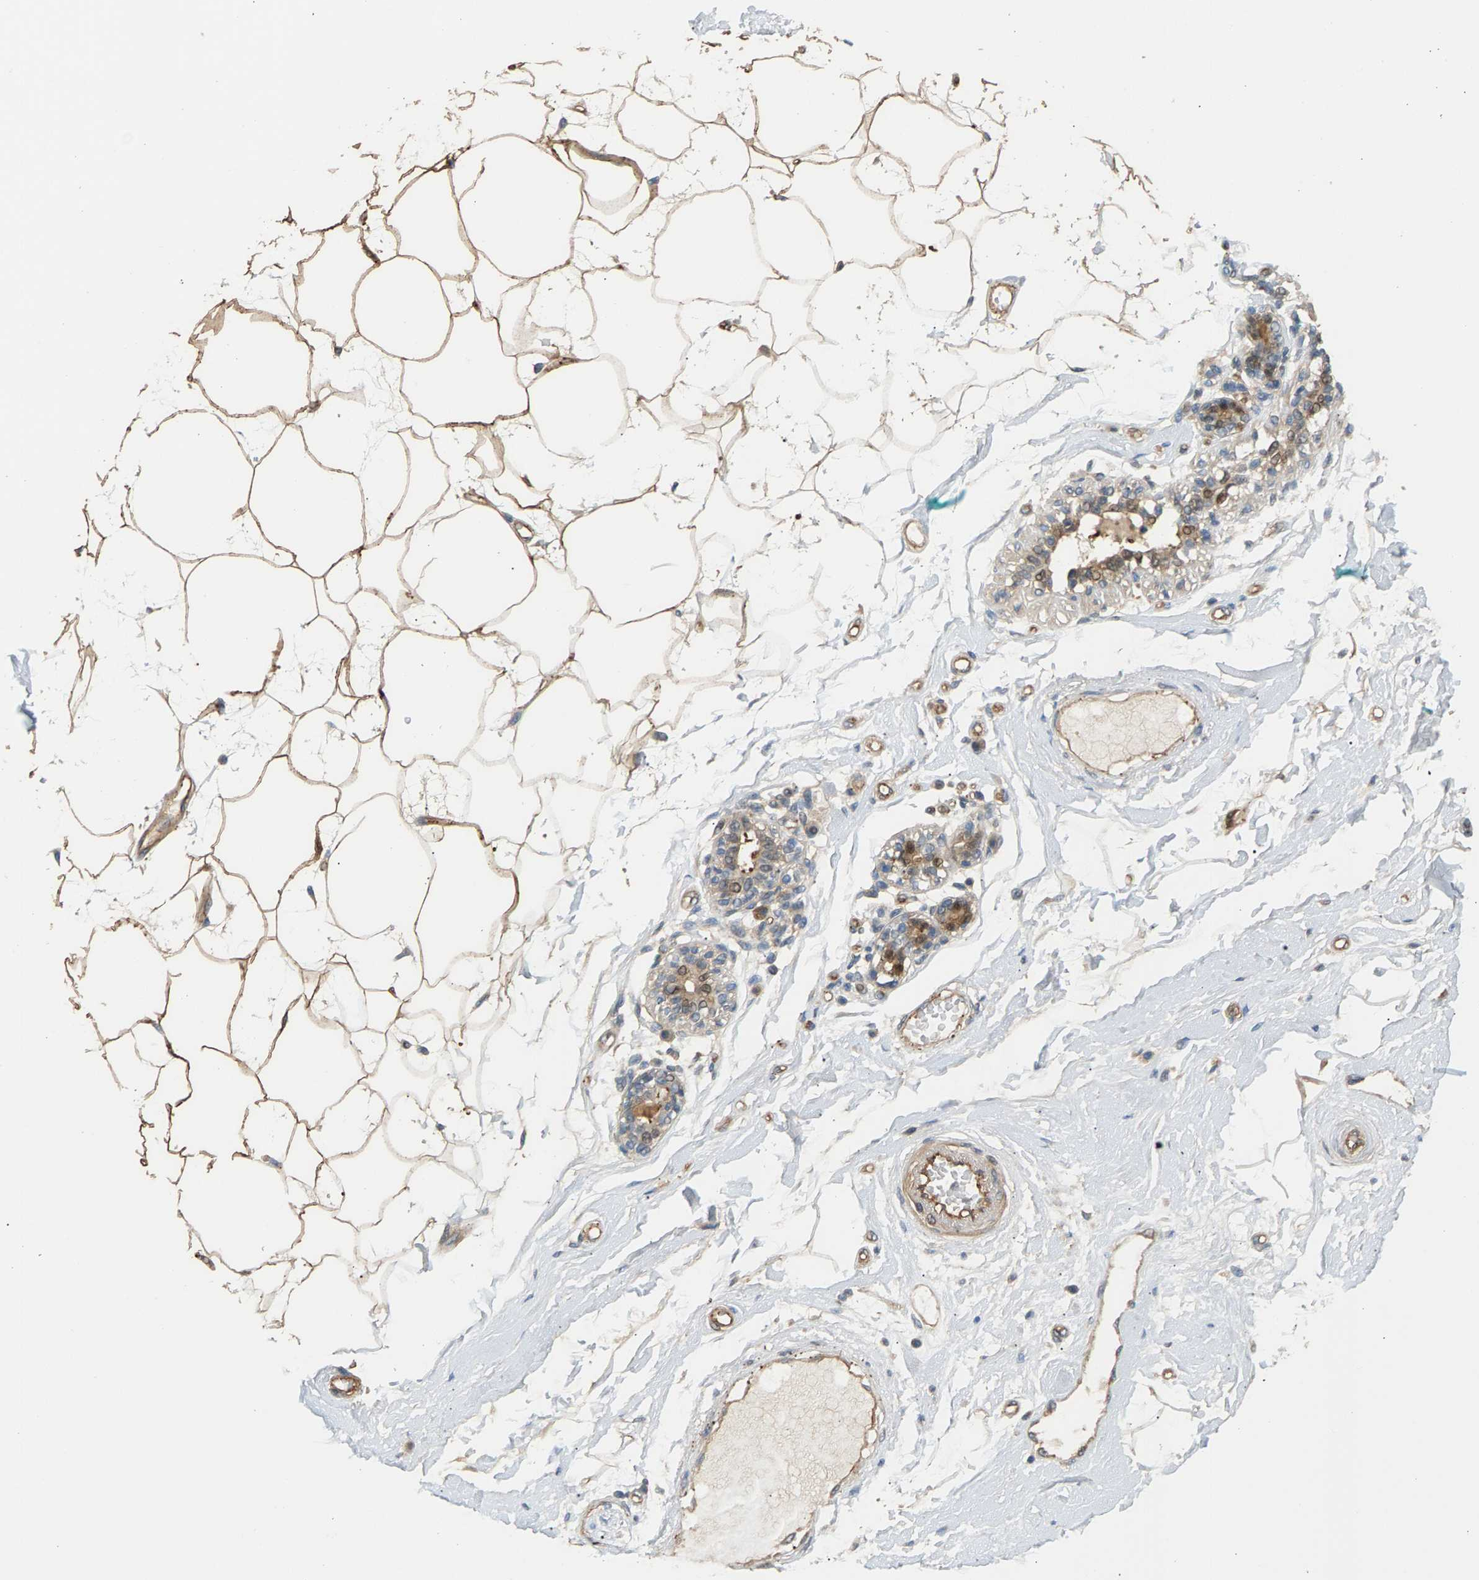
{"staining": {"intensity": "strong", "quantity": ">75%", "location": "cytoplasmic/membranous"}, "tissue": "breast", "cell_type": "Adipocytes", "image_type": "normal", "snomed": [{"axis": "morphology", "description": "Normal tissue, NOS"}, {"axis": "morphology", "description": "Lobular carcinoma"}, {"axis": "topography", "description": "Breast"}], "caption": "Adipocytes display high levels of strong cytoplasmic/membranous positivity in about >75% of cells in unremarkable human breast. The staining is performed using DAB (3,3'-diaminobenzidine) brown chromogen to label protein expression. The nuclei are counter-stained blue using hematoxylin.", "gene": "KRTAP27", "patient": {"sex": "female", "age": 59}}